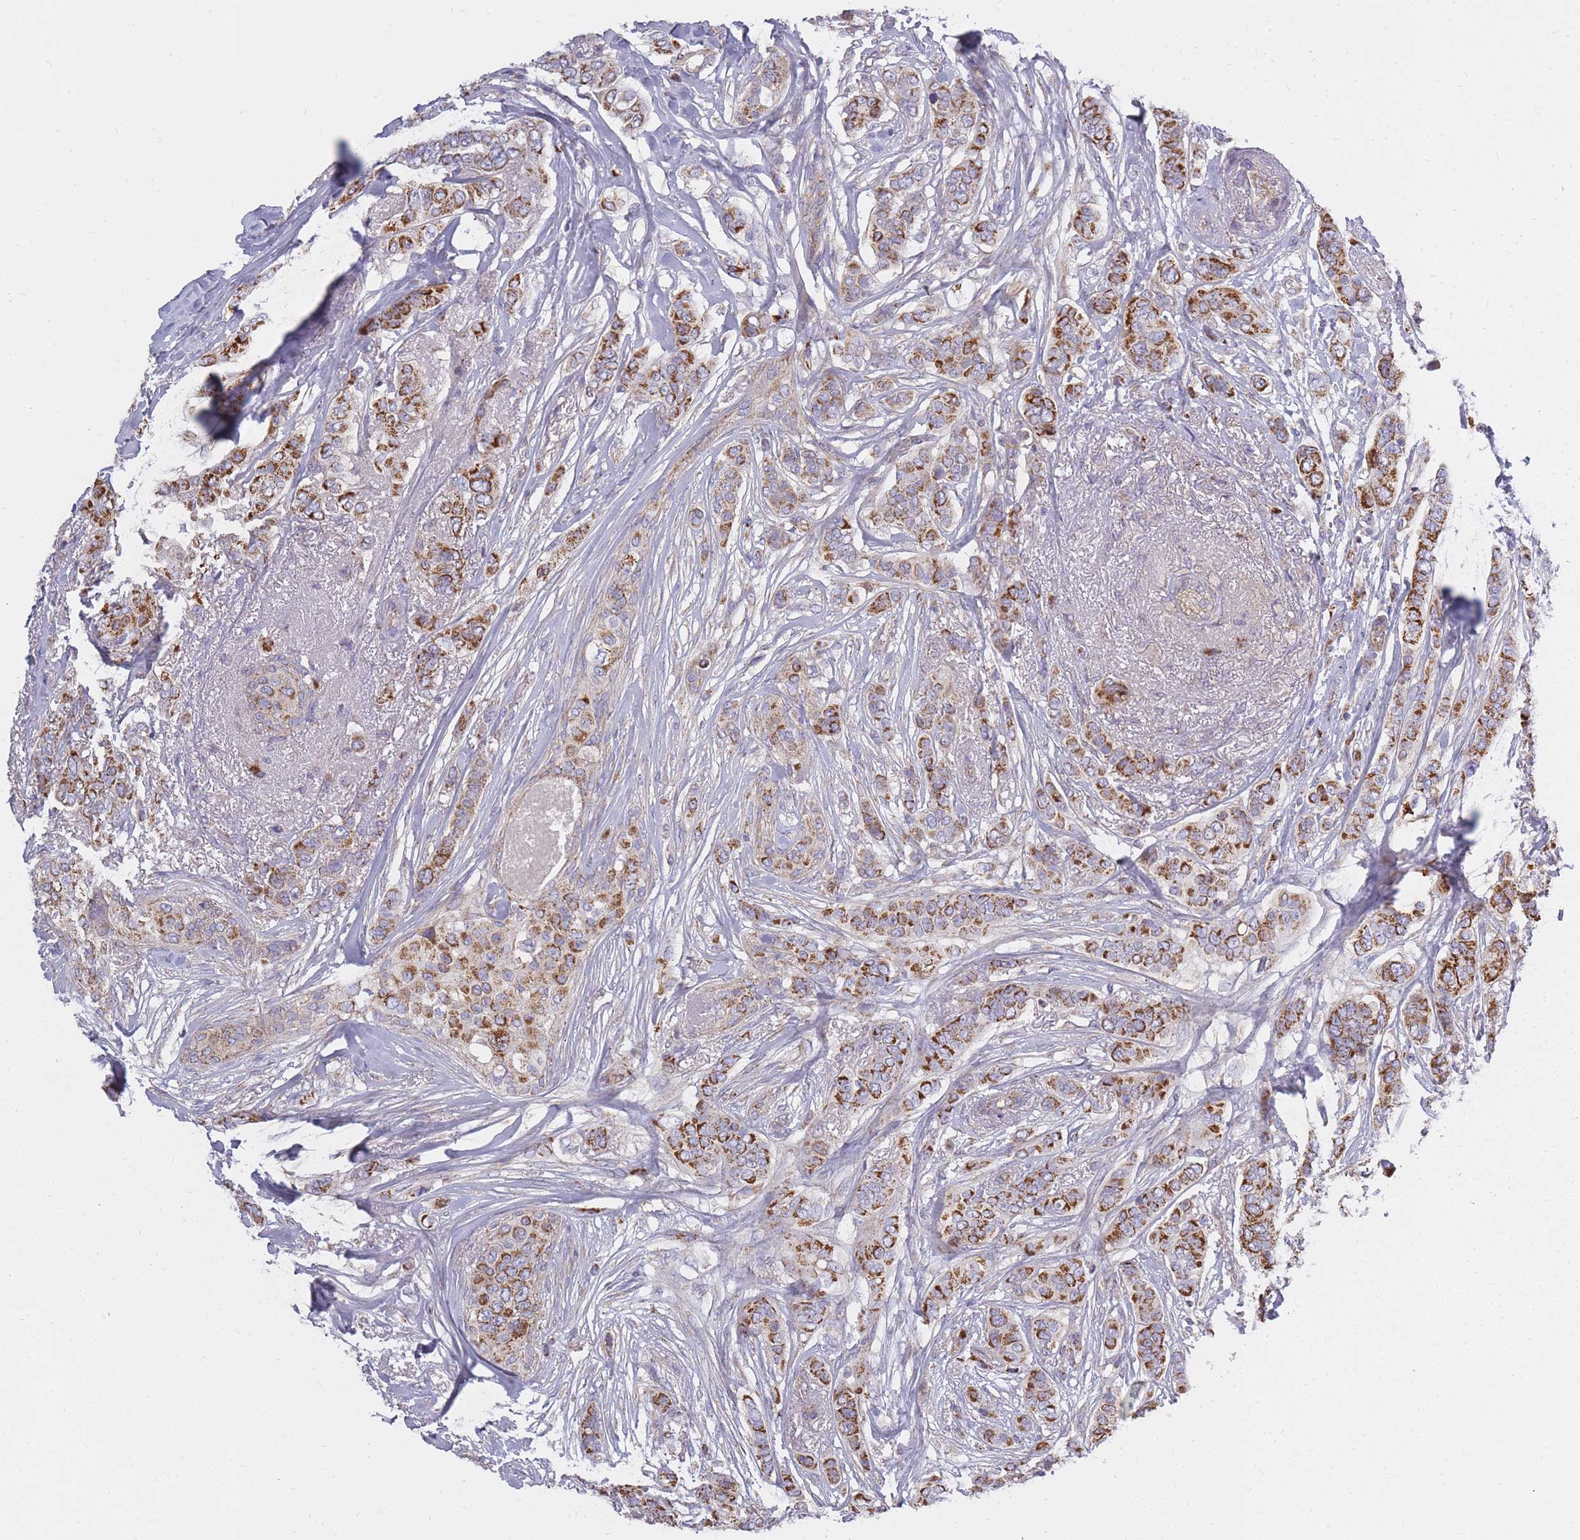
{"staining": {"intensity": "strong", "quantity": ">75%", "location": "cytoplasmic/membranous"}, "tissue": "breast cancer", "cell_type": "Tumor cells", "image_type": "cancer", "snomed": [{"axis": "morphology", "description": "Lobular carcinoma"}, {"axis": "topography", "description": "Breast"}], "caption": "This is a photomicrograph of IHC staining of lobular carcinoma (breast), which shows strong positivity in the cytoplasmic/membranous of tumor cells.", "gene": "ALKBH4", "patient": {"sex": "female", "age": 51}}